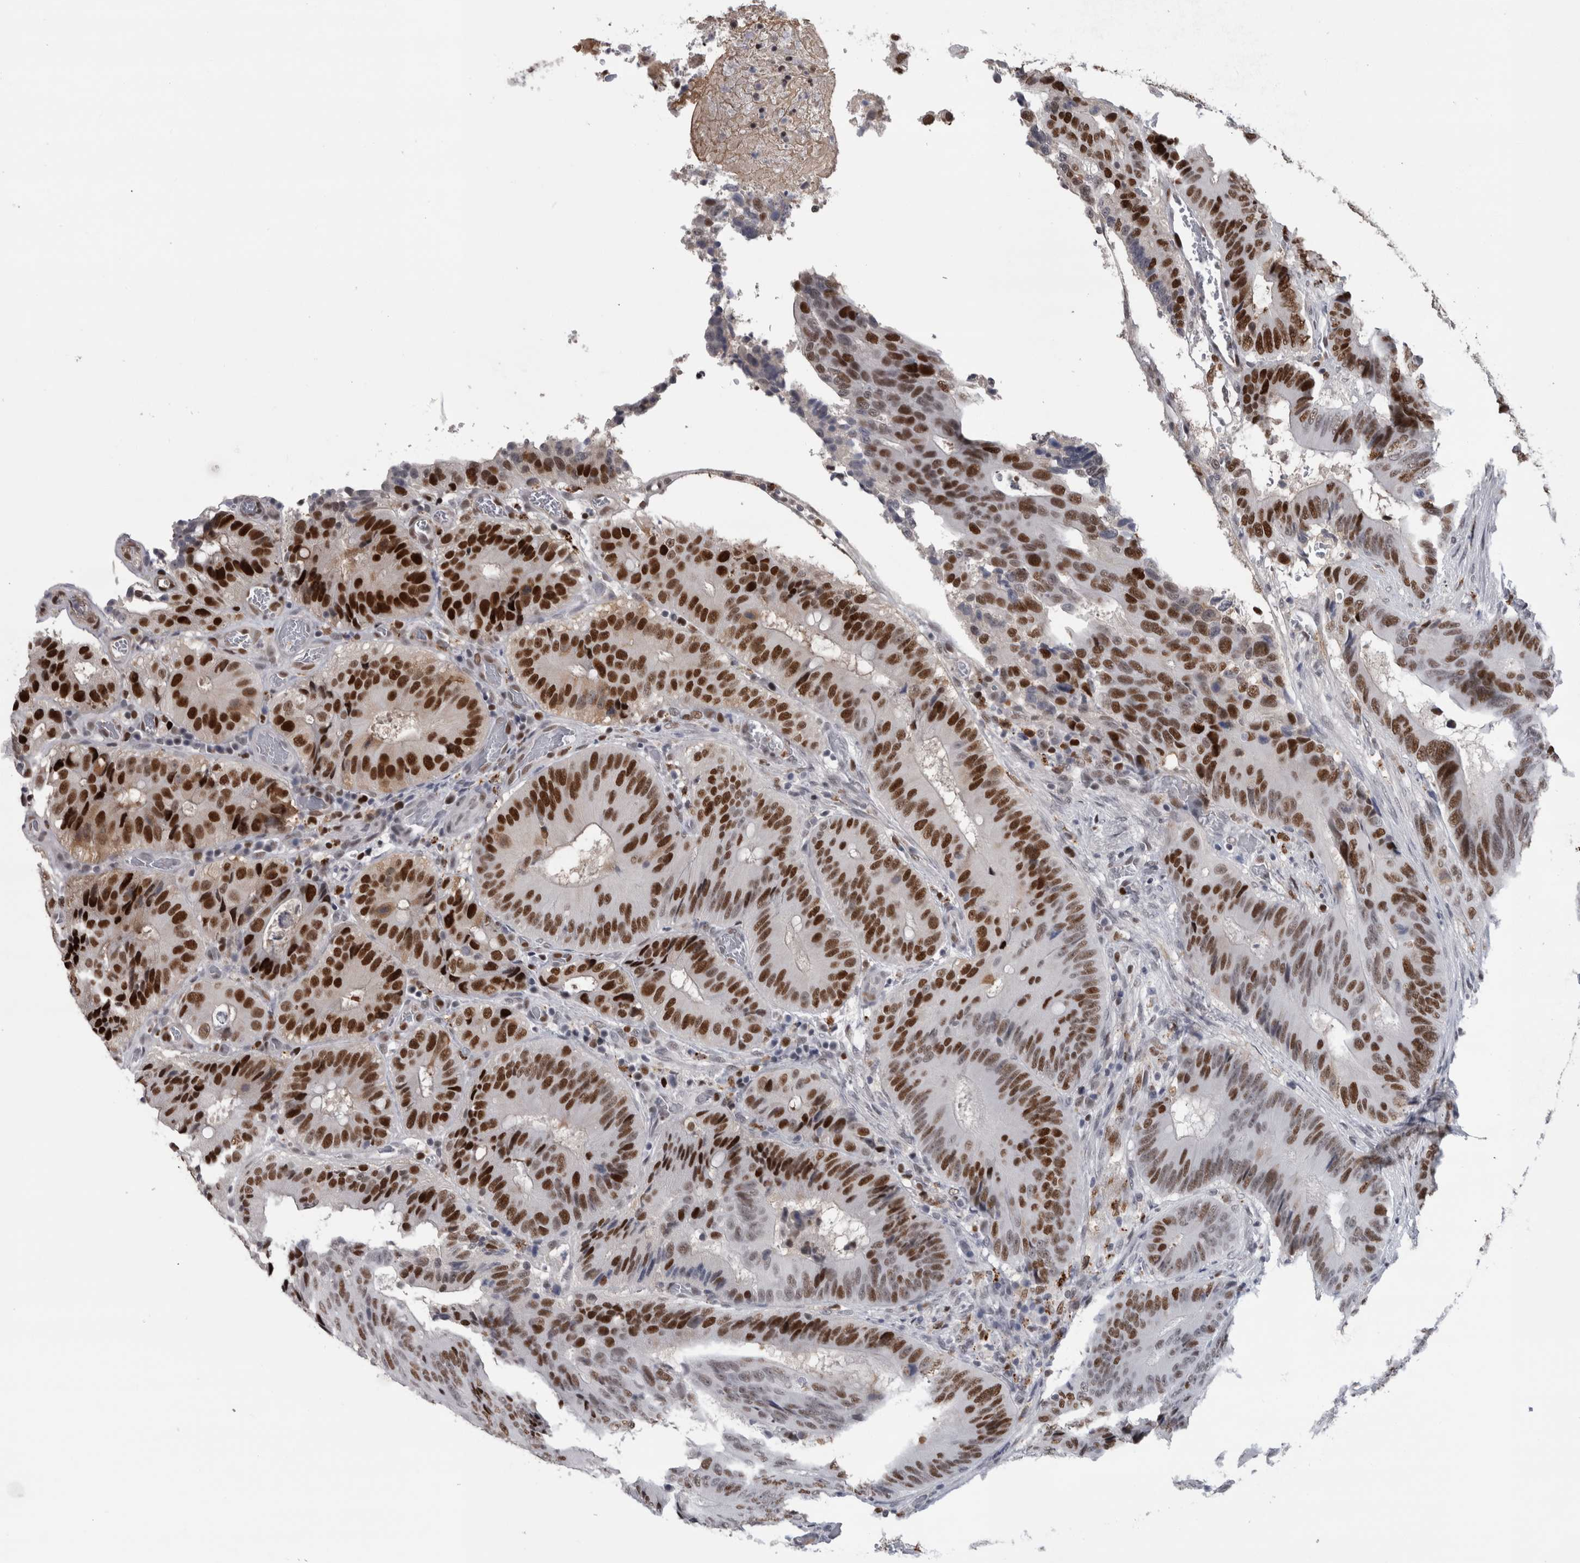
{"staining": {"intensity": "strong", "quantity": "25%-75%", "location": "nuclear"}, "tissue": "colorectal cancer", "cell_type": "Tumor cells", "image_type": "cancer", "snomed": [{"axis": "morphology", "description": "Adenocarcinoma, NOS"}, {"axis": "topography", "description": "Colon"}], "caption": "Protein analysis of colorectal adenocarcinoma tissue exhibits strong nuclear positivity in approximately 25%-75% of tumor cells.", "gene": "POLD2", "patient": {"sex": "male", "age": 83}}